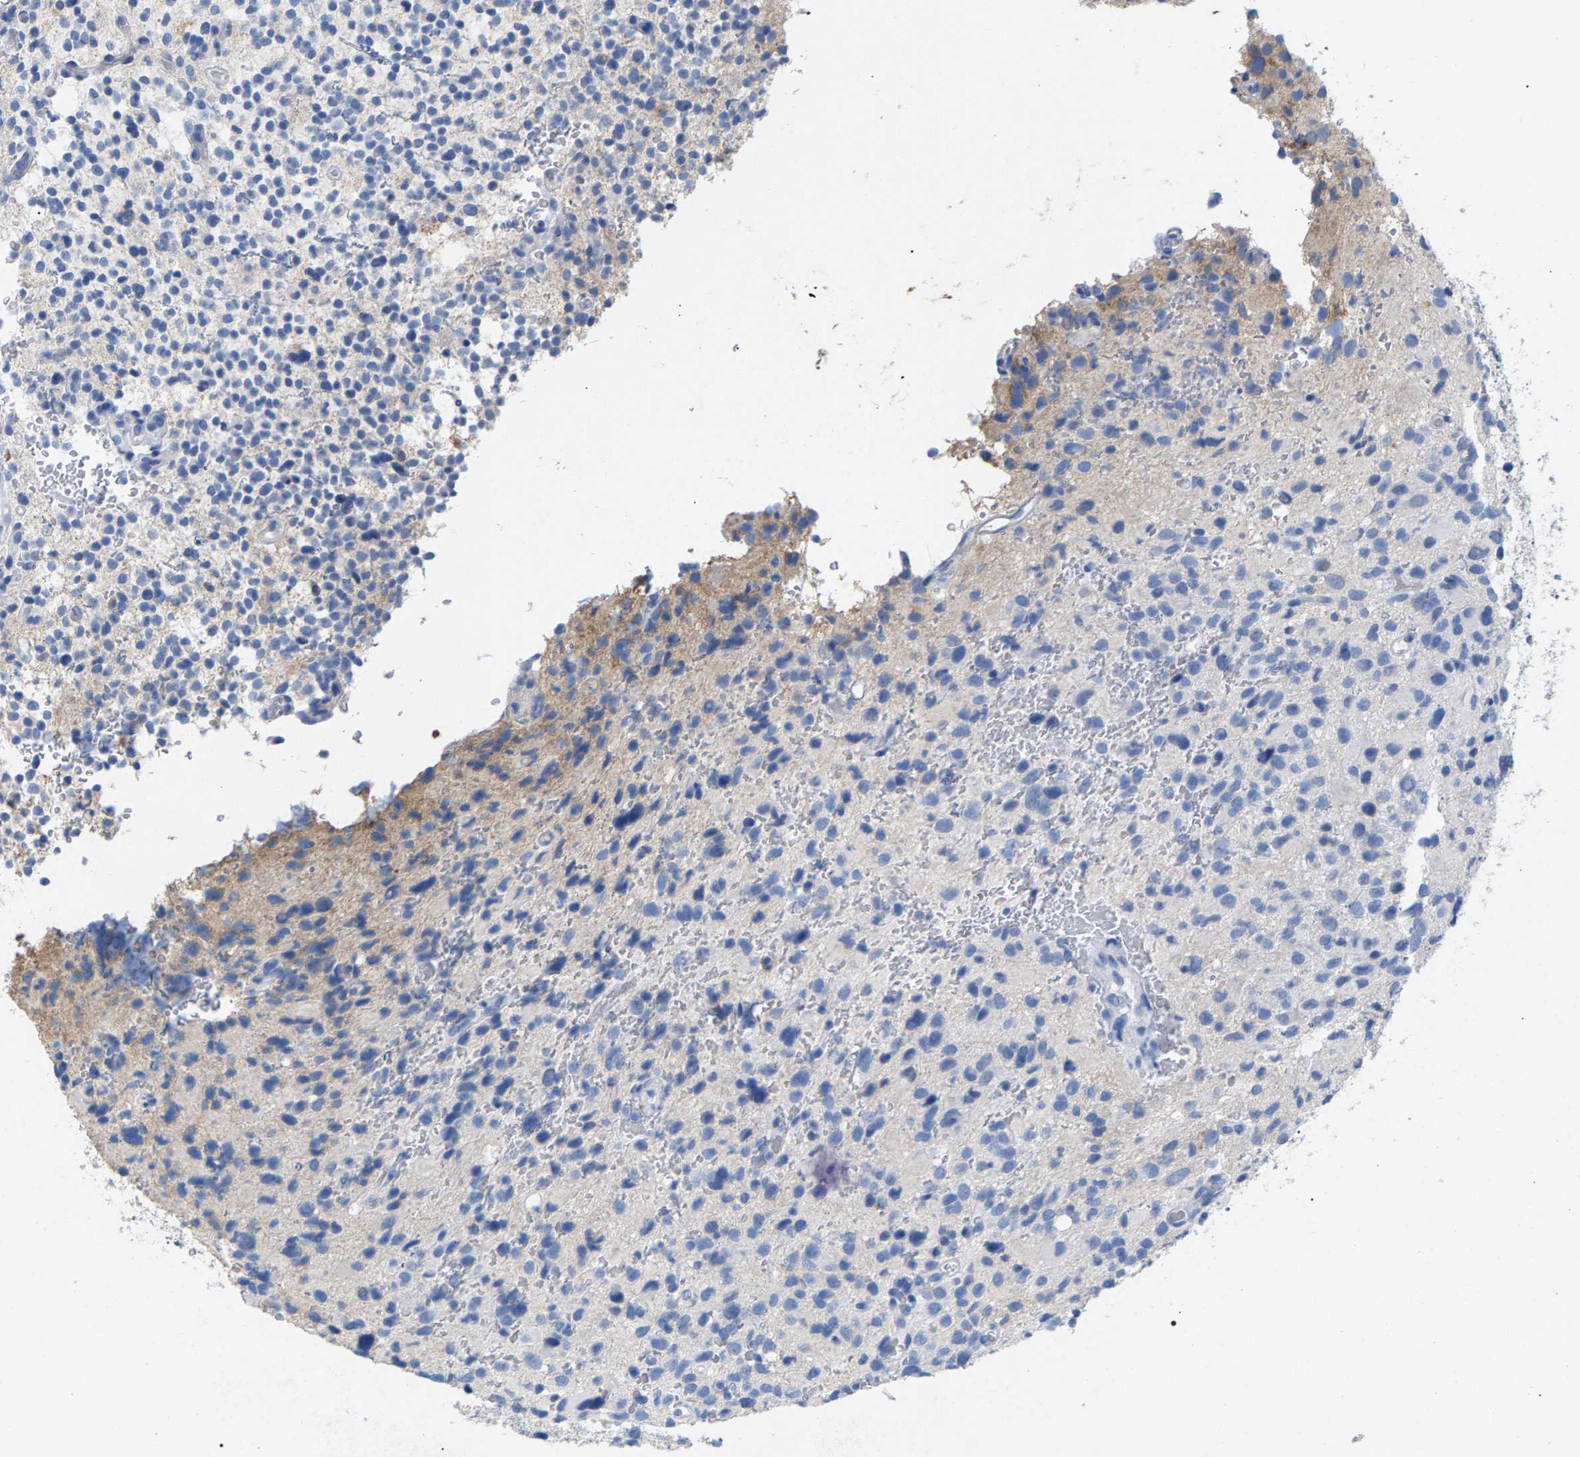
{"staining": {"intensity": "negative", "quantity": "none", "location": "none"}, "tissue": "glioma", "cell_type": "Tumor cells", "image_type": "cancer", "snomed": [{"axis": "morphology", "description": "Glioma, malignant, High grade"}, {"axis": "topography", "description": "Brain"}], "caption": "High magnification brightfield microscopy of malignant glioma (high-grade) stained with DAB (brown) and counterstained with hematoxylin (blue): tumor cells show no significant staining.", "gene": "APOH", "patient": {"sex": "male", "age": 48}}